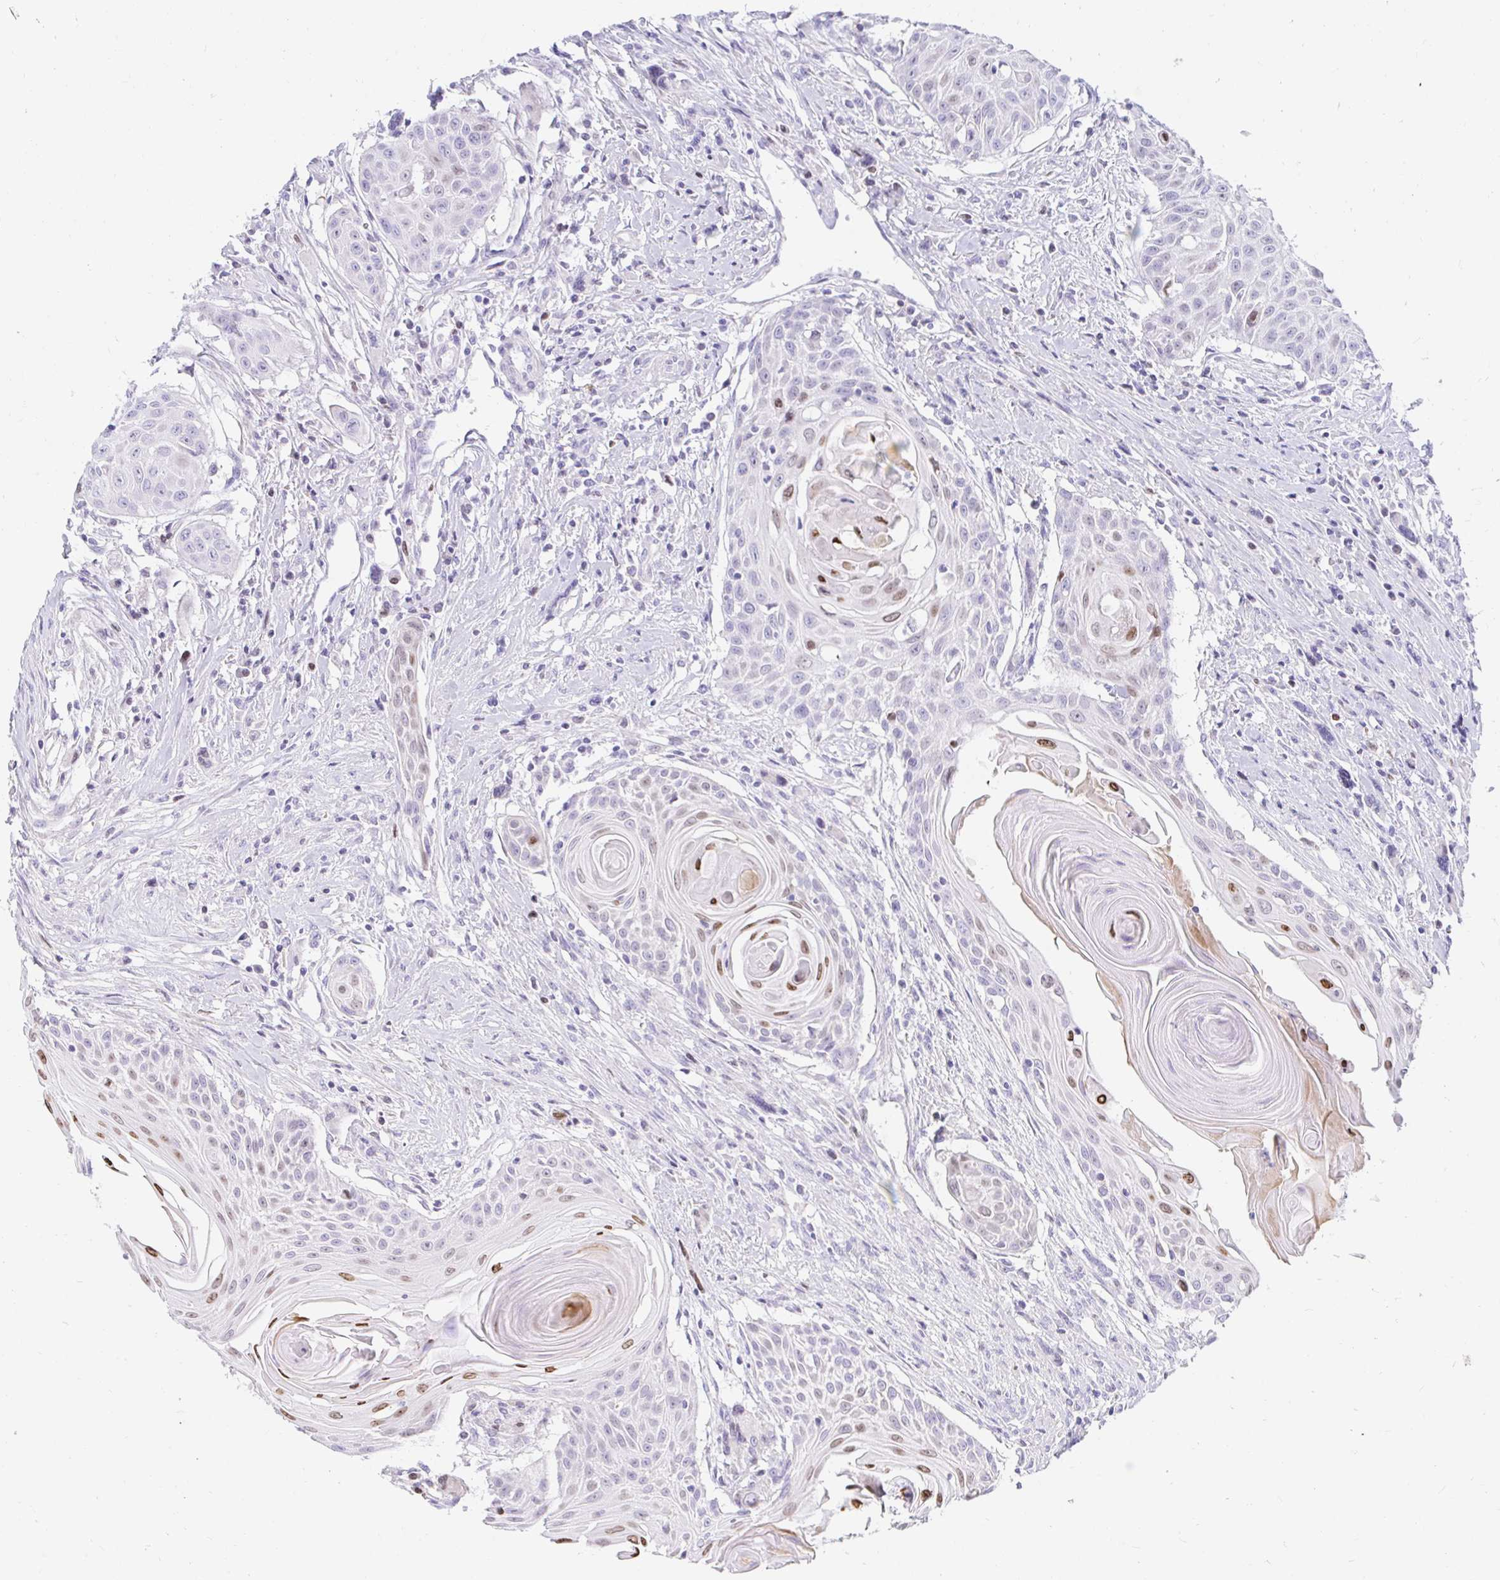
{"staining": {"intensity": "moderate", "quantity": "<25%", "location": "nuclear"}, "tissue": "head and neck cancer", "cell_type": "Tumor cells", "image_type": "cancer", "snomed": [{"axis": "morphology", "description": "Squamous cell carcinoma, NOS"}, {"axis": "topography", "description": "Lymph node"}, {"axis": "topography", "description": "Salivary gland"}, {"axis": "topography", "description": "Head-Neck"}], "caption": "Head and neck cancer (squamous cell carcinoma) stained for a protein reveals moderate nuclear positivity in tumor cells.", "gene": "CAPSL", "patient": {"sex": "female", "age": 74}}